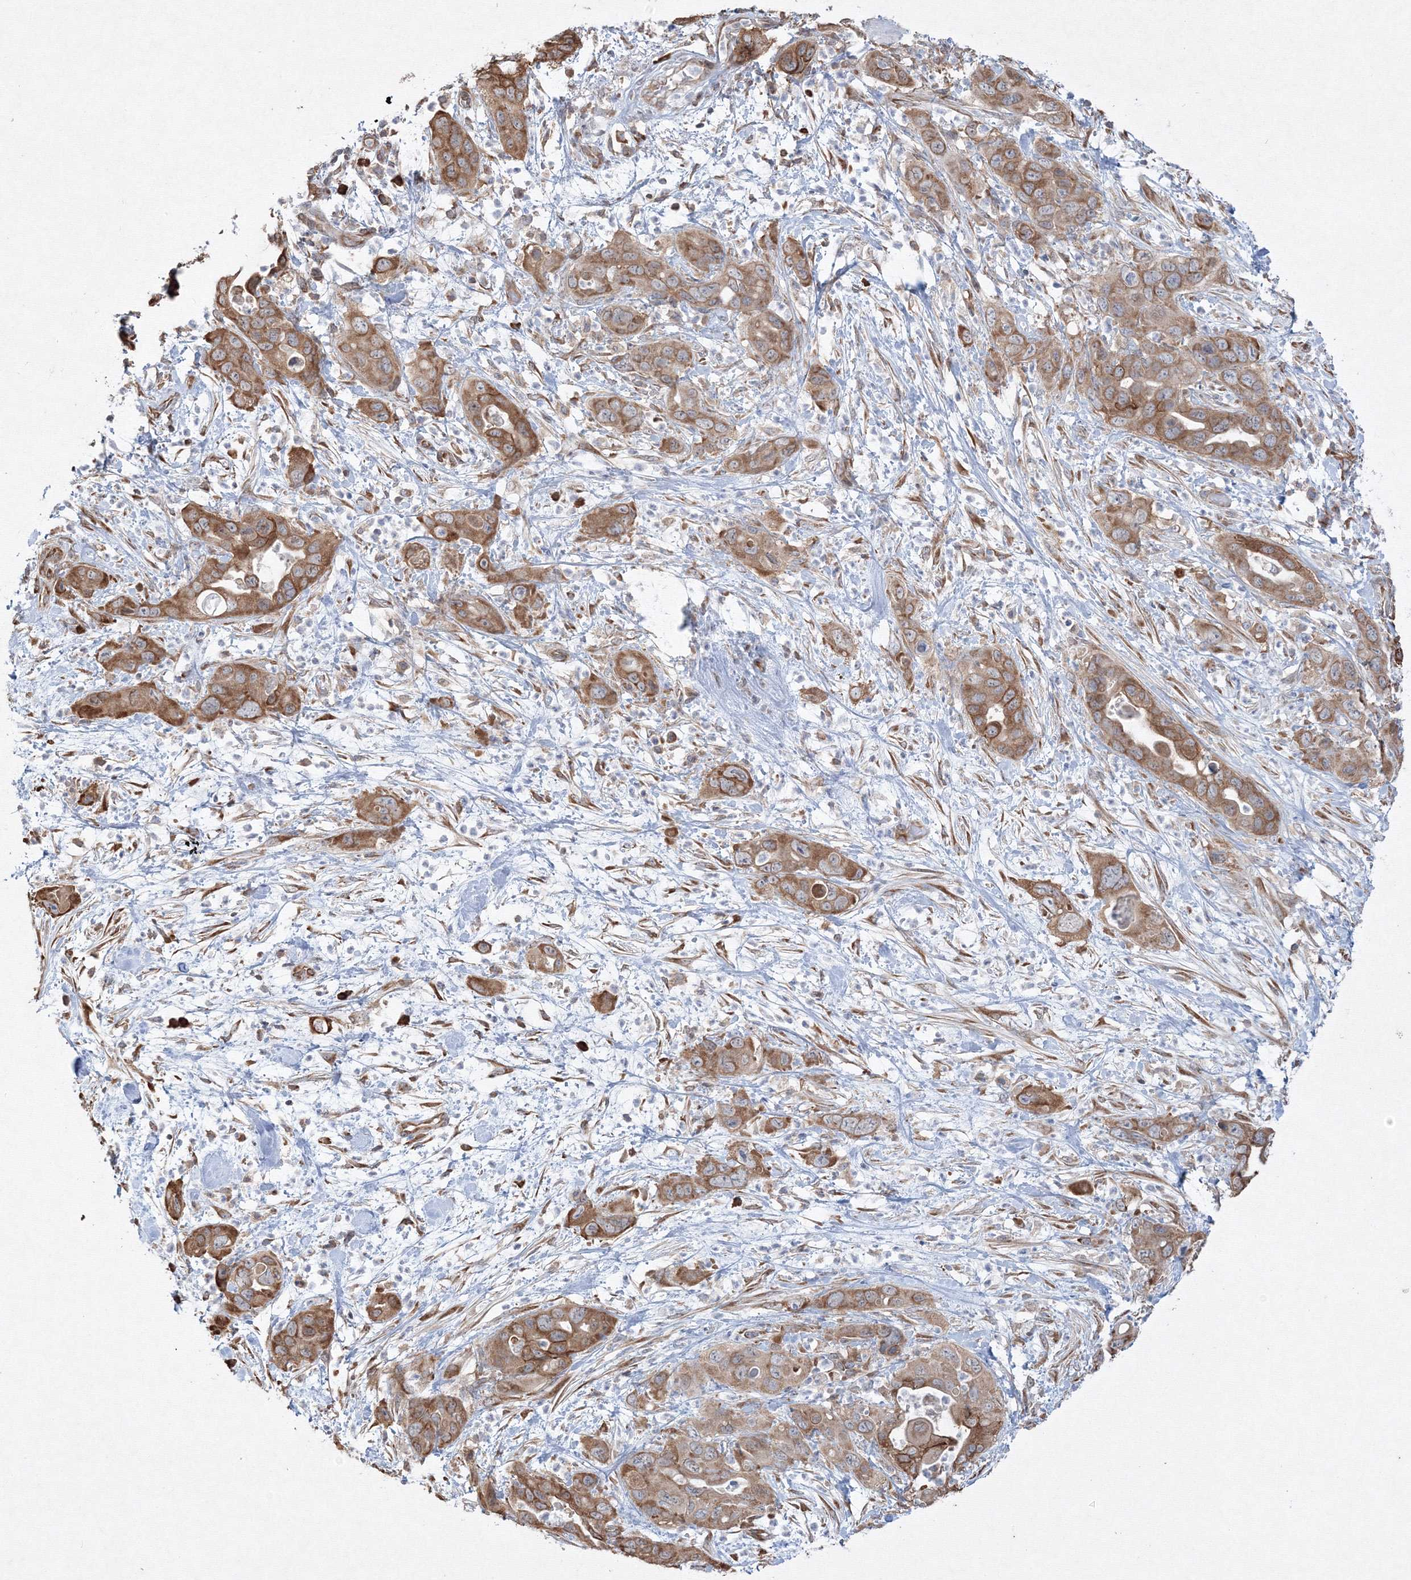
{"staining": {"intensity": "moderate", "quantity": ">75%", "location": "cytoplasmic/membranous"}, "tissue": "pancreatic cancer", "cell_type": "Tumor cells", "image_type": "cancer", "snomed": [{"axis": "morphology", "description": "Adenocarcinoma, NOS"}, {"axis": "topography", "description": "Pancreas"}], "caption": "Adenocarcinoma (pancreatic) stained with a protein marker exhibits moderate staining in tumor cells.", "gene": "FBXL8", "patient": {"sex": "female", "age": 71}}